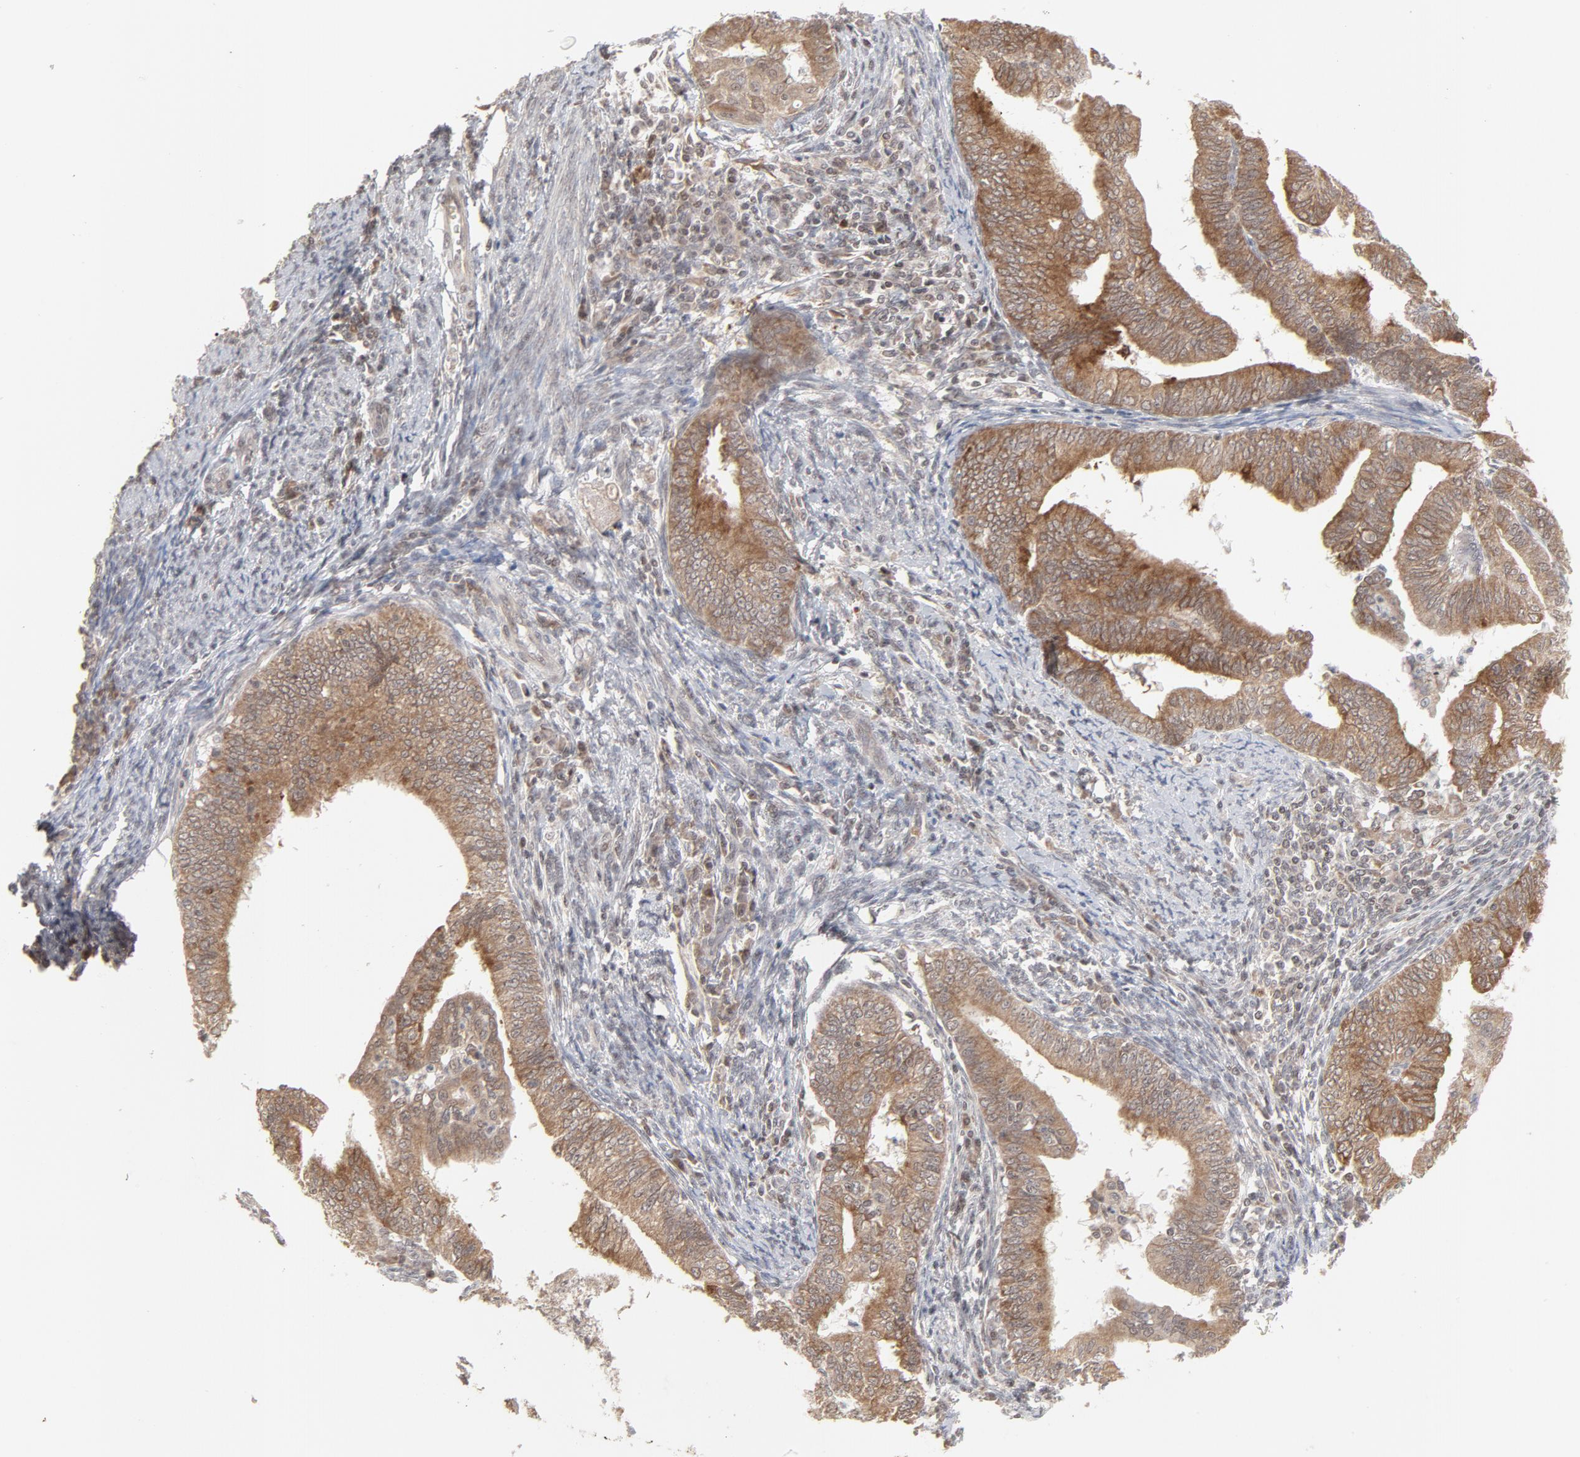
{"staining": {"intensity": "moderate", "quantity": ">75%", "location": "cytoplasmic/membranous"}, "tissue": "endometrial cancer", "cell_type": "Tumor cells", "image_type": "cancer", "snomed": [{"axis": "morphology", "description": "Adenocarcinoma, NOS"}, {"axis": "topography", "description": "Endometrium"}], "caption": "Endometrial cancer (adenocarcinoma) tissue demonstrates moderate cytoplasmic/membranous expression in about >75% of tumor cells", "gene": "ARIH1", "patient": {"sex": "female", "age": 66}}